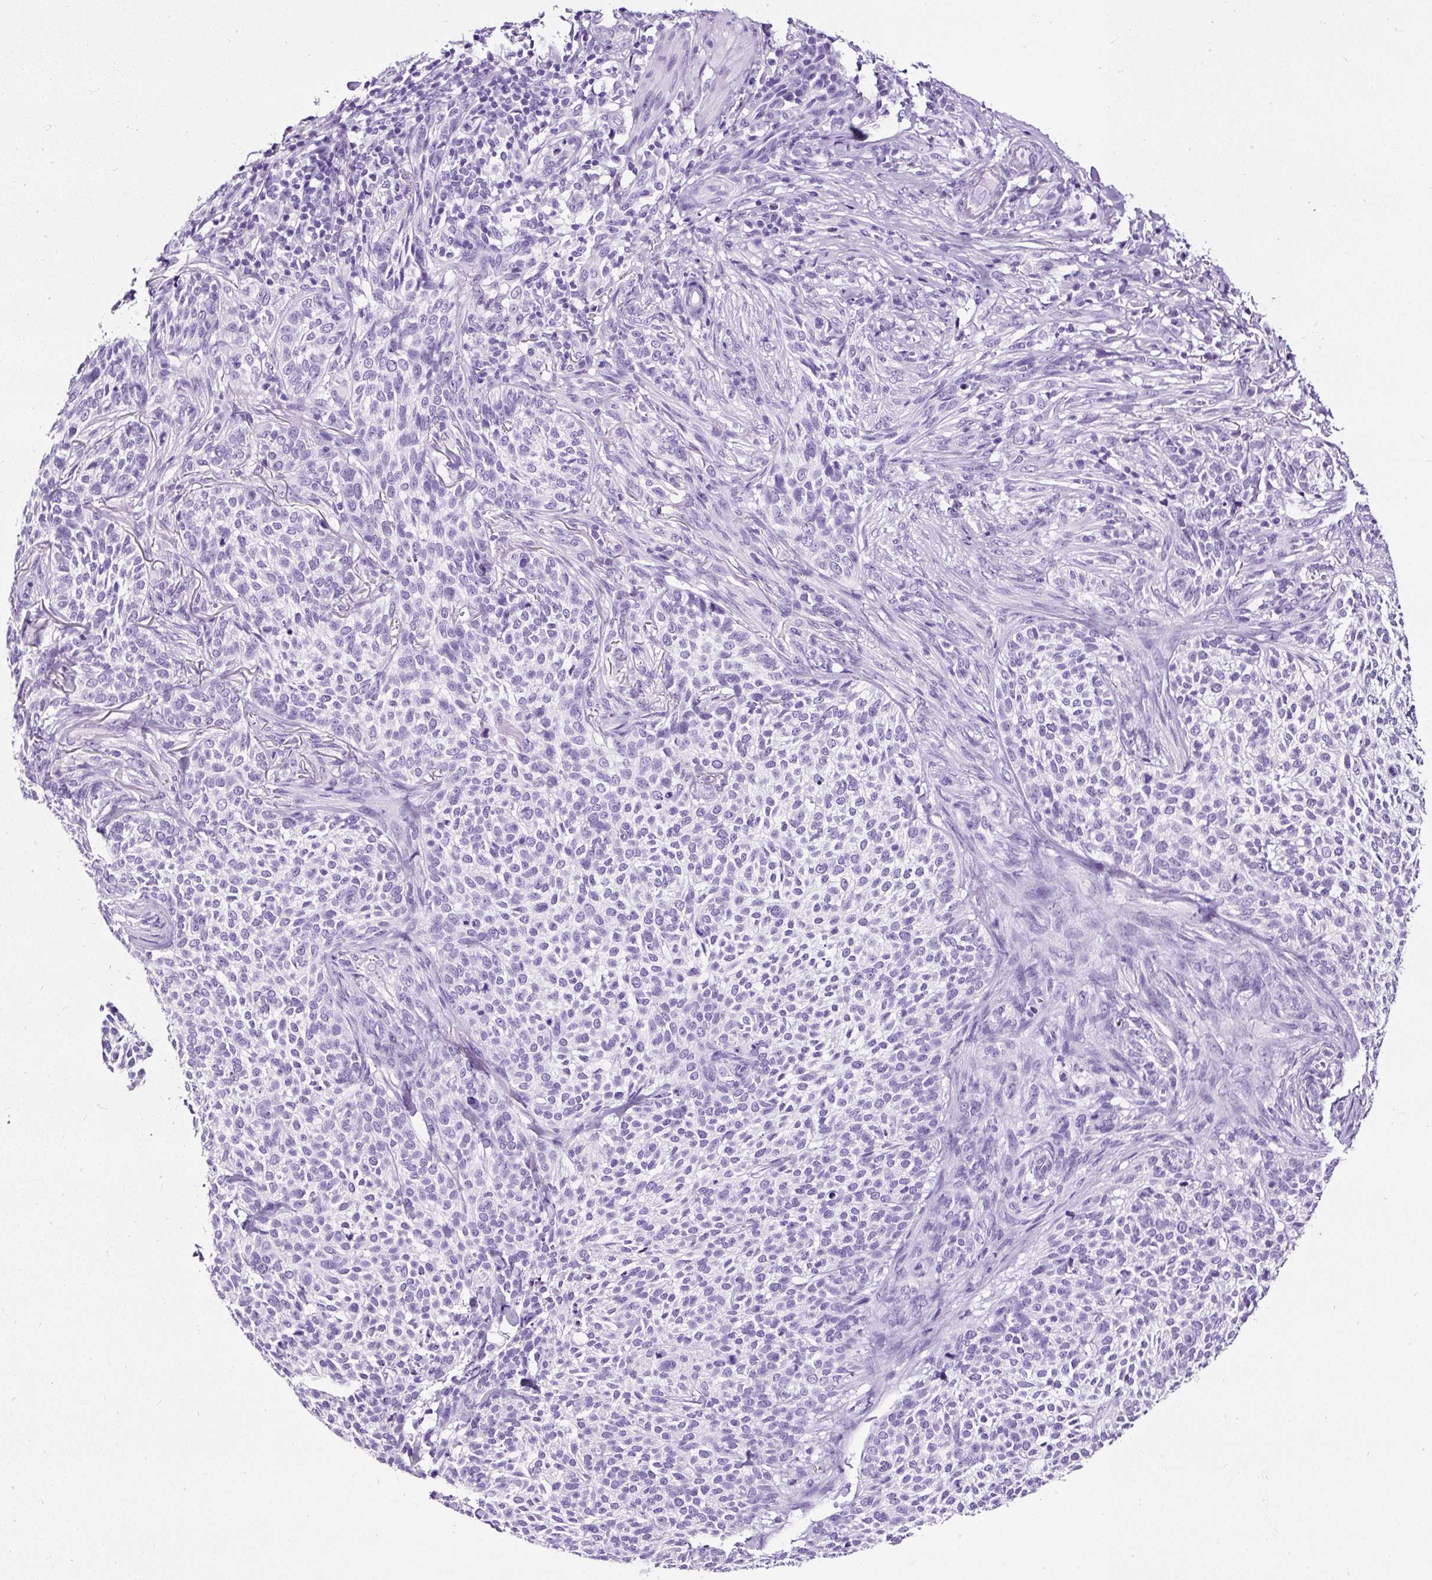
{"staining": {"intensity": "negative", "quantity": "none", "location": "none"}, "tissue": "skin cancer", "cell_type": "Tumor cells", "image_type": "cancer", "snomed": [{"axis": "morphology", "description": "Basal cell carcinoma"}, {"axis": "topography", "description": "Skin"}], "caption": "High magnification brightfield microscopy of skin cancer stained with DAB (brown) and counterstained with hematoxylin (blue): tumor cells show no significant positivity.", "gene": "NTS", "patient": {"sex": "female", "age": 64}}